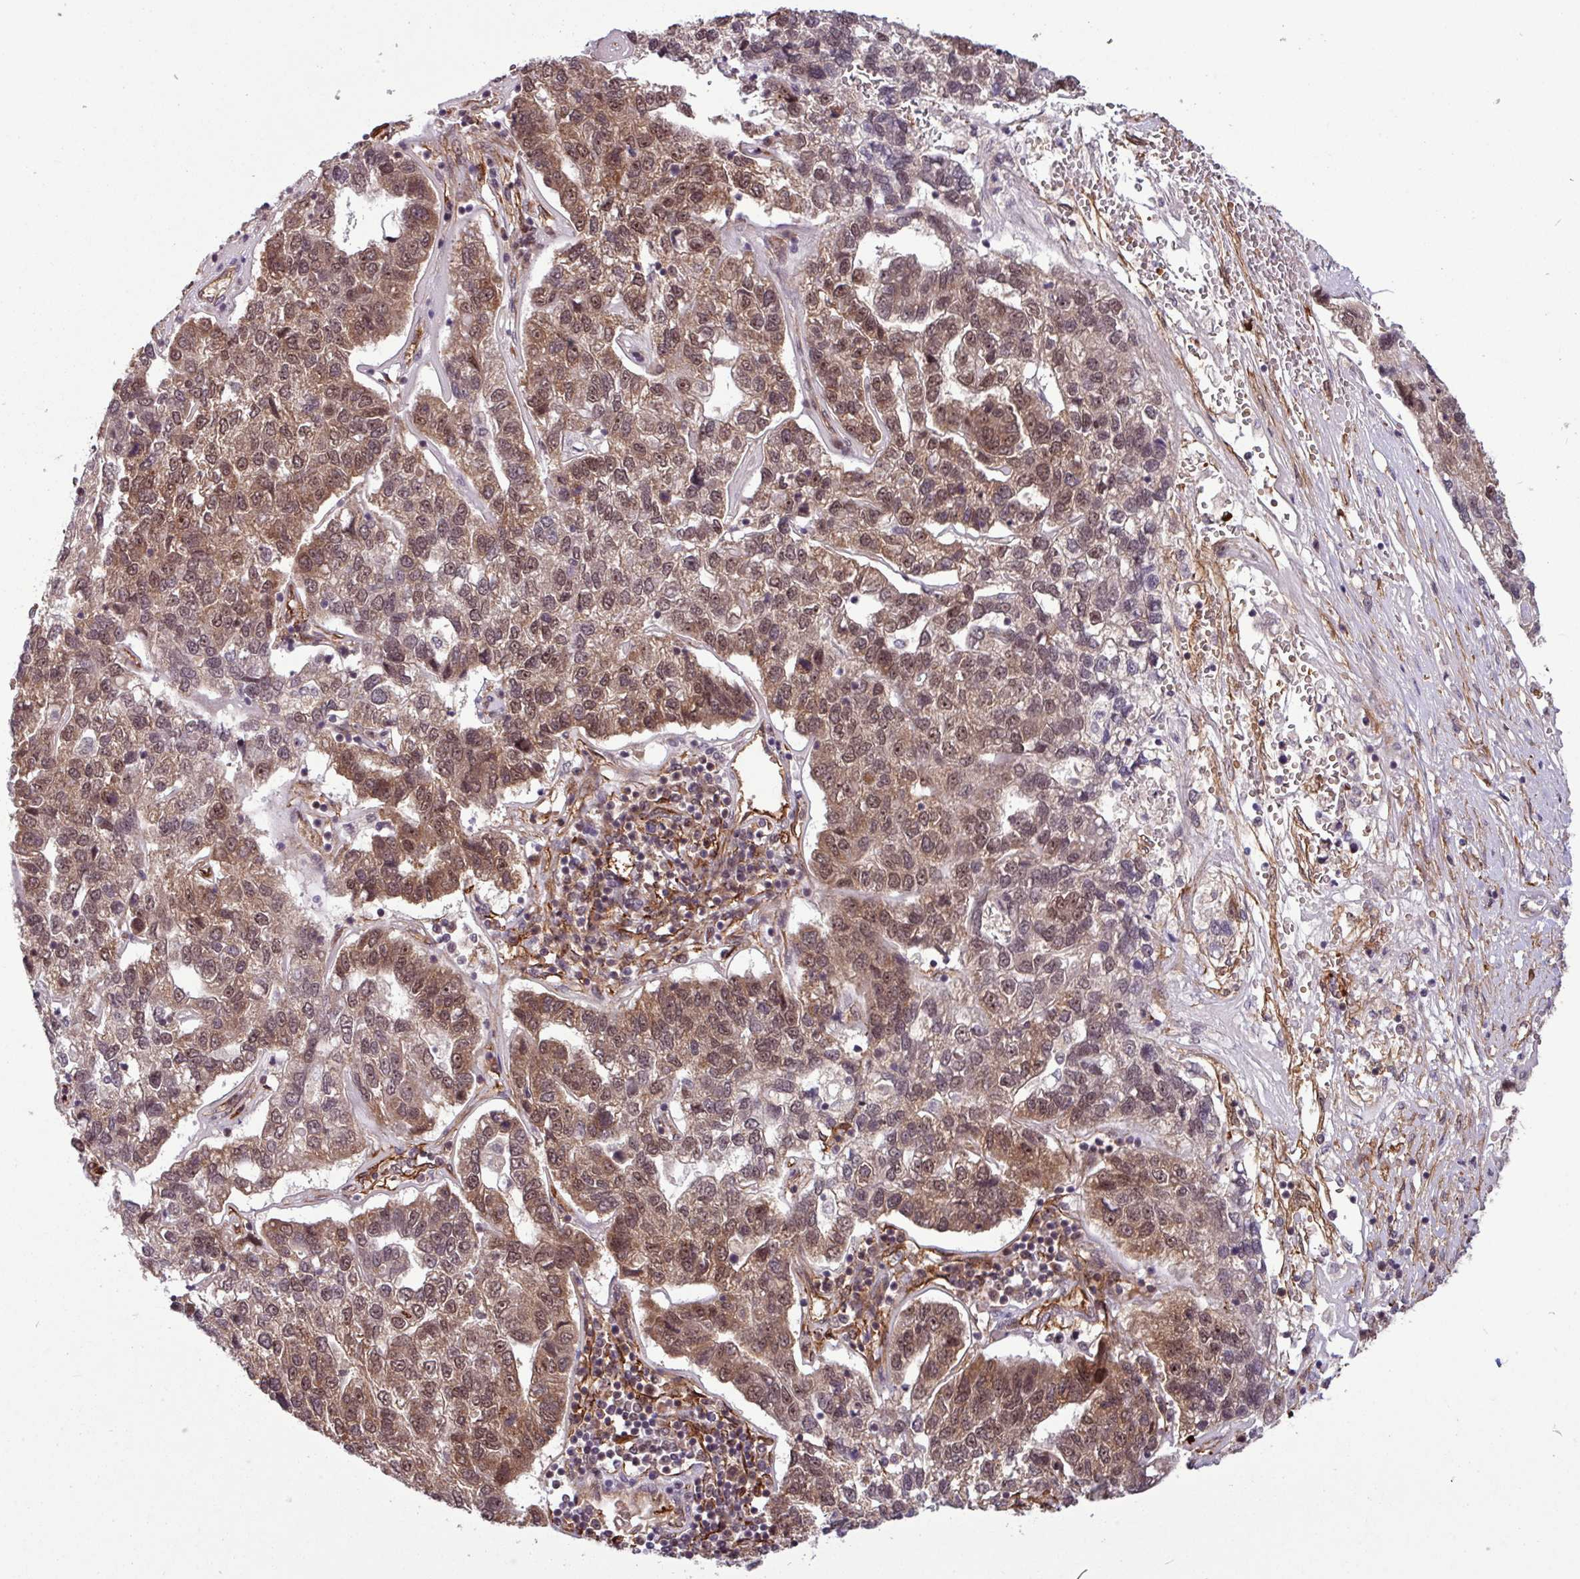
{"staining": {"intensity": "moderate", "quantity": "25%-75%", "location": "cytoplasmic/membranous,nuclear"}, "tissue": "pancreatic cancer", "cell_type": "Tumor cells", "image_type": "cancer", "snomed": [{"axis": "morphology", "description": "Adenocarcinoma, NOS"}, {"axis": "topography", "description": "Pancreas"}], "caption": "Tumor cells demonstrate medium levels of moderate cytoplasmic/membranous and nuclear expression in about 25%-75% of cells in pancreatic cancer (adenocarcinoma). (Brightfield microscopy of DAB IHC at high magnification).", "gene": "C7orf50", "patient": {"sex": "female", "age": 61}}